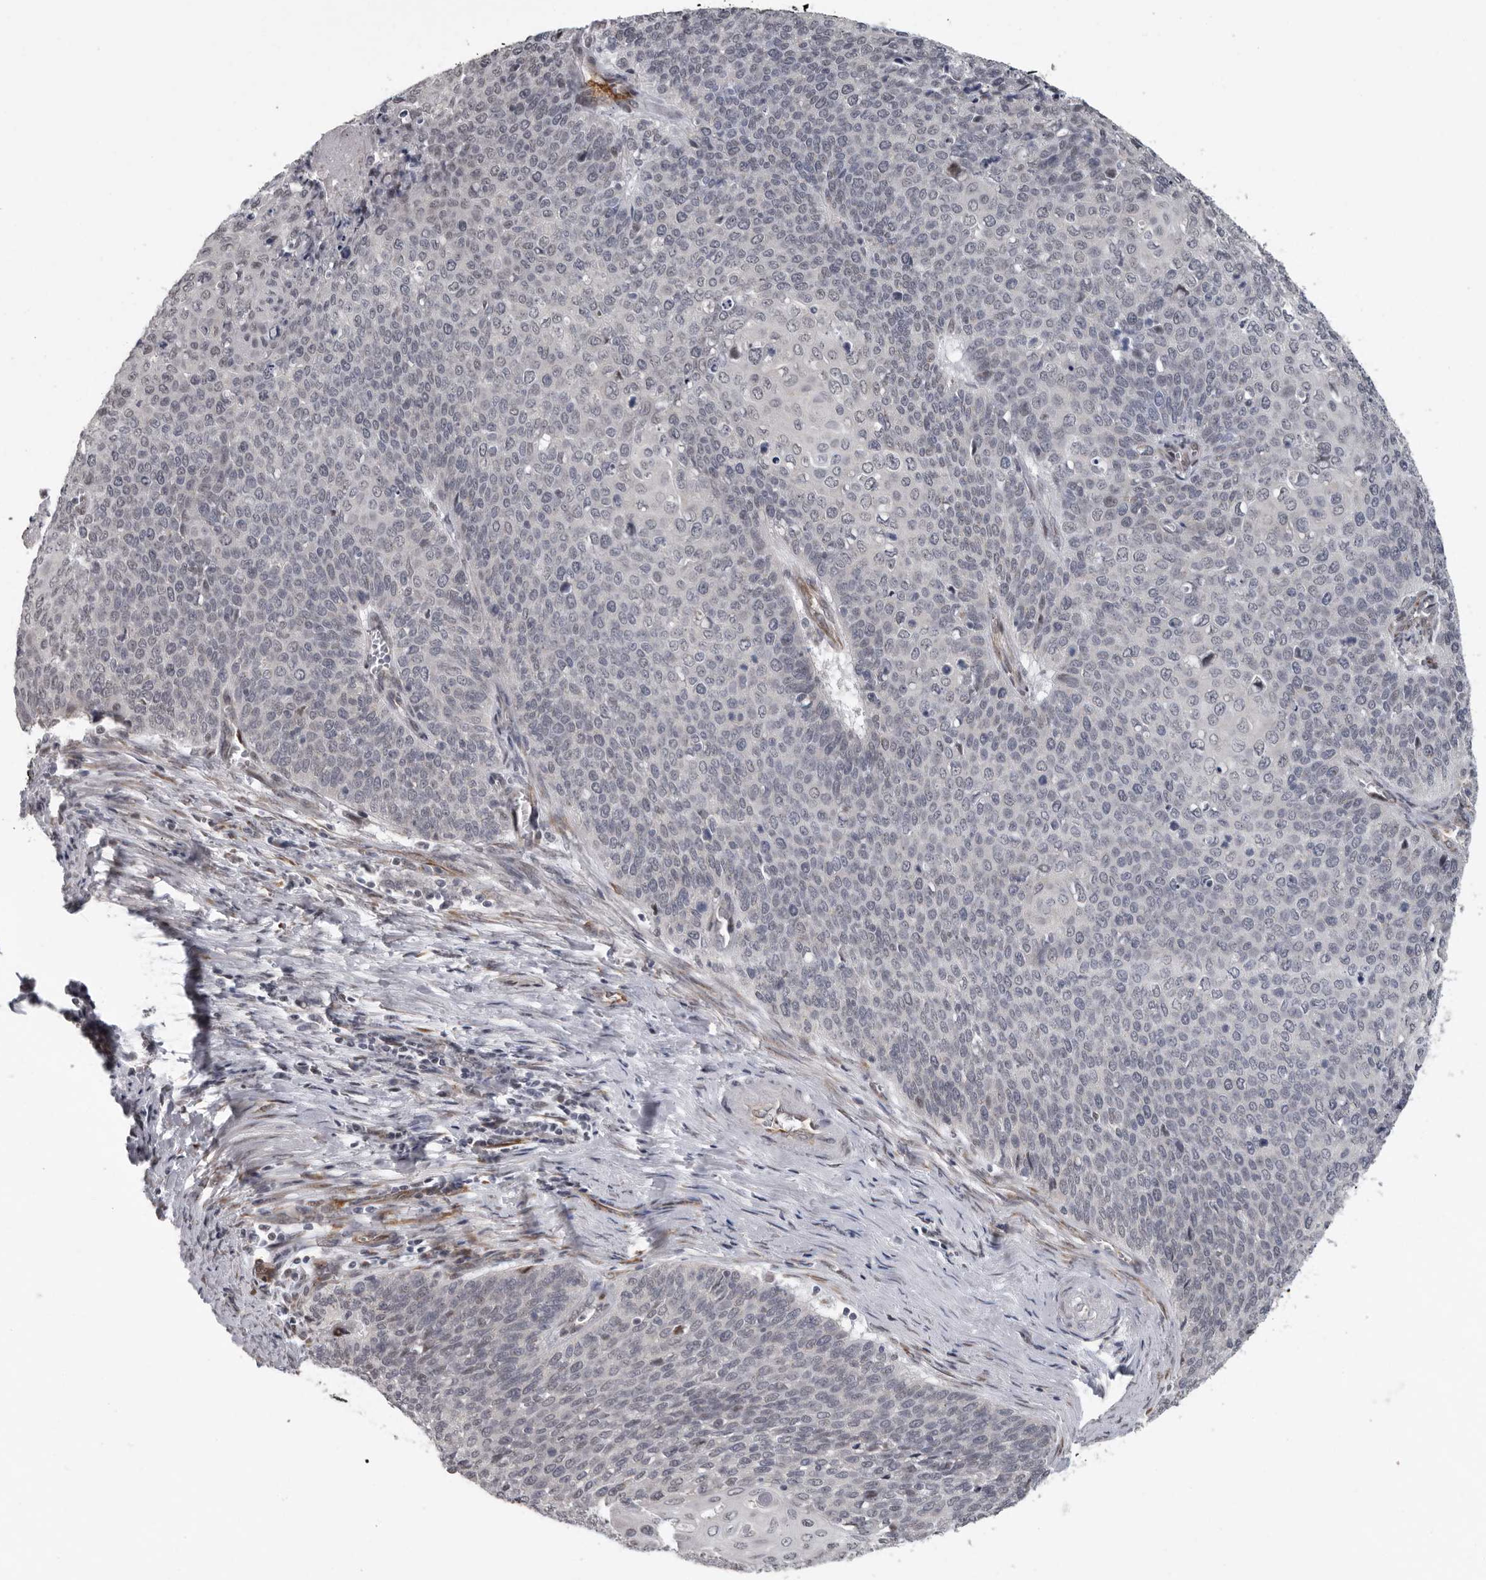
{"staining": {"intensity": "negative", "quantity": "none", "location": "none"}, "tissue": "cervical cancer", "cell_type": "Tumor cells", "image_type": "cancer", "snomed": [{"axis": "morphology", "description": "Squamous cell carcinoma, NOS"}, {"axis": "topography", "description": "Cervix"}], "caption": "Immunohistochemistry (IHC) histopathology image of neoplastic tissue: human cervical cancer stained with DAB (3,3'-diaminobenzidine) shows no significant protein staining in tumor cells.", "gene": "RALGPS2", "patient": {"sex": "female", "age": 39}}